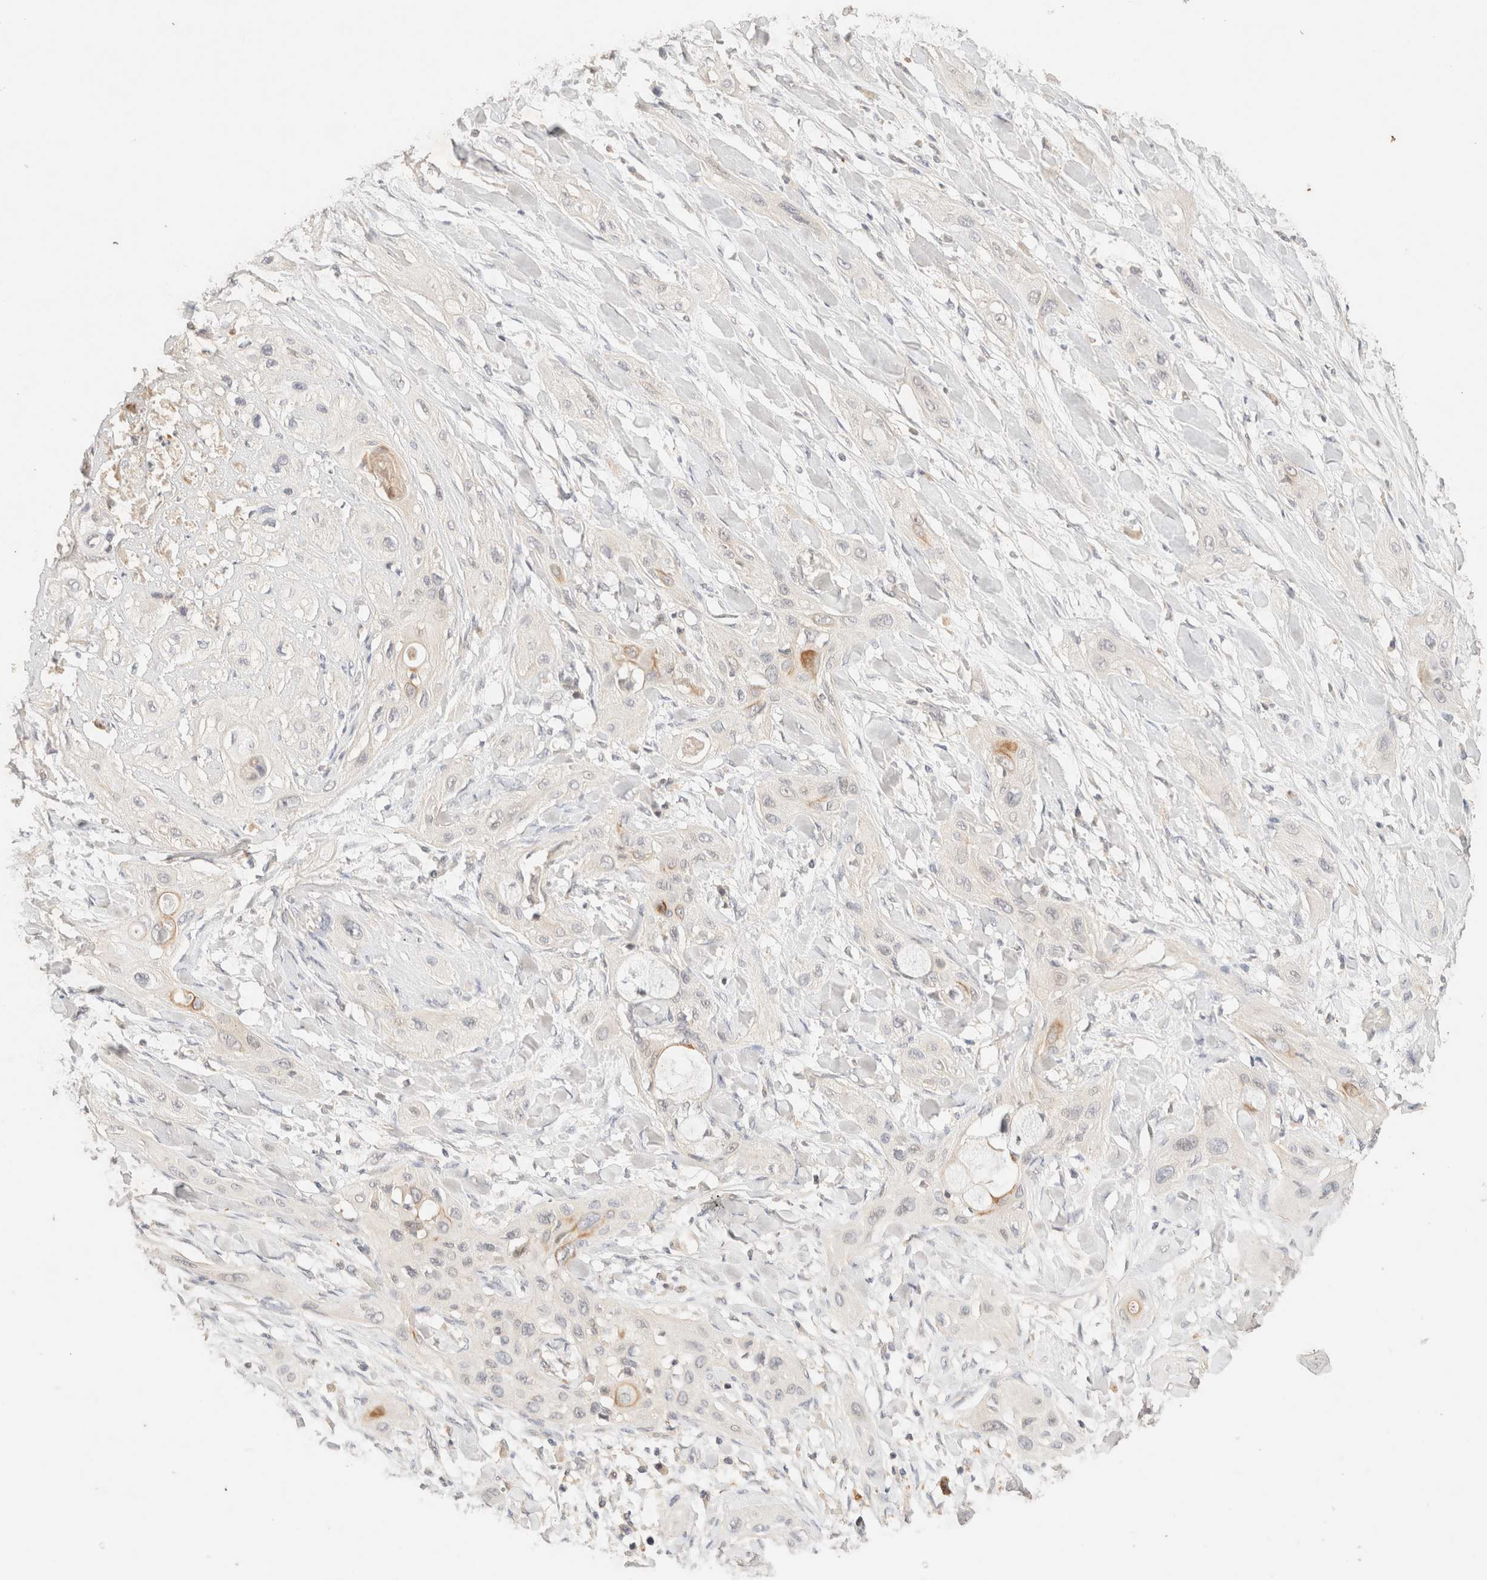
{"staining": {"intensity": "weak", "quantity": "<25%", "location": "cytoplasmic/membranous"}, "tissue": "lung cancer", "cell_type": "Tumor cells", "image_type": "cancer", "snomed": [{"axis": "morphology", "description": "Squamous cell carcinoma, NOS"}, {"axis": "topography", "description": "Lung"}], "caption": "Immunohistochemistry of lung cancer displays no staining in tumor cells.", "gene": "SARM1", "patient": {"sex": "female", "age": 47}}